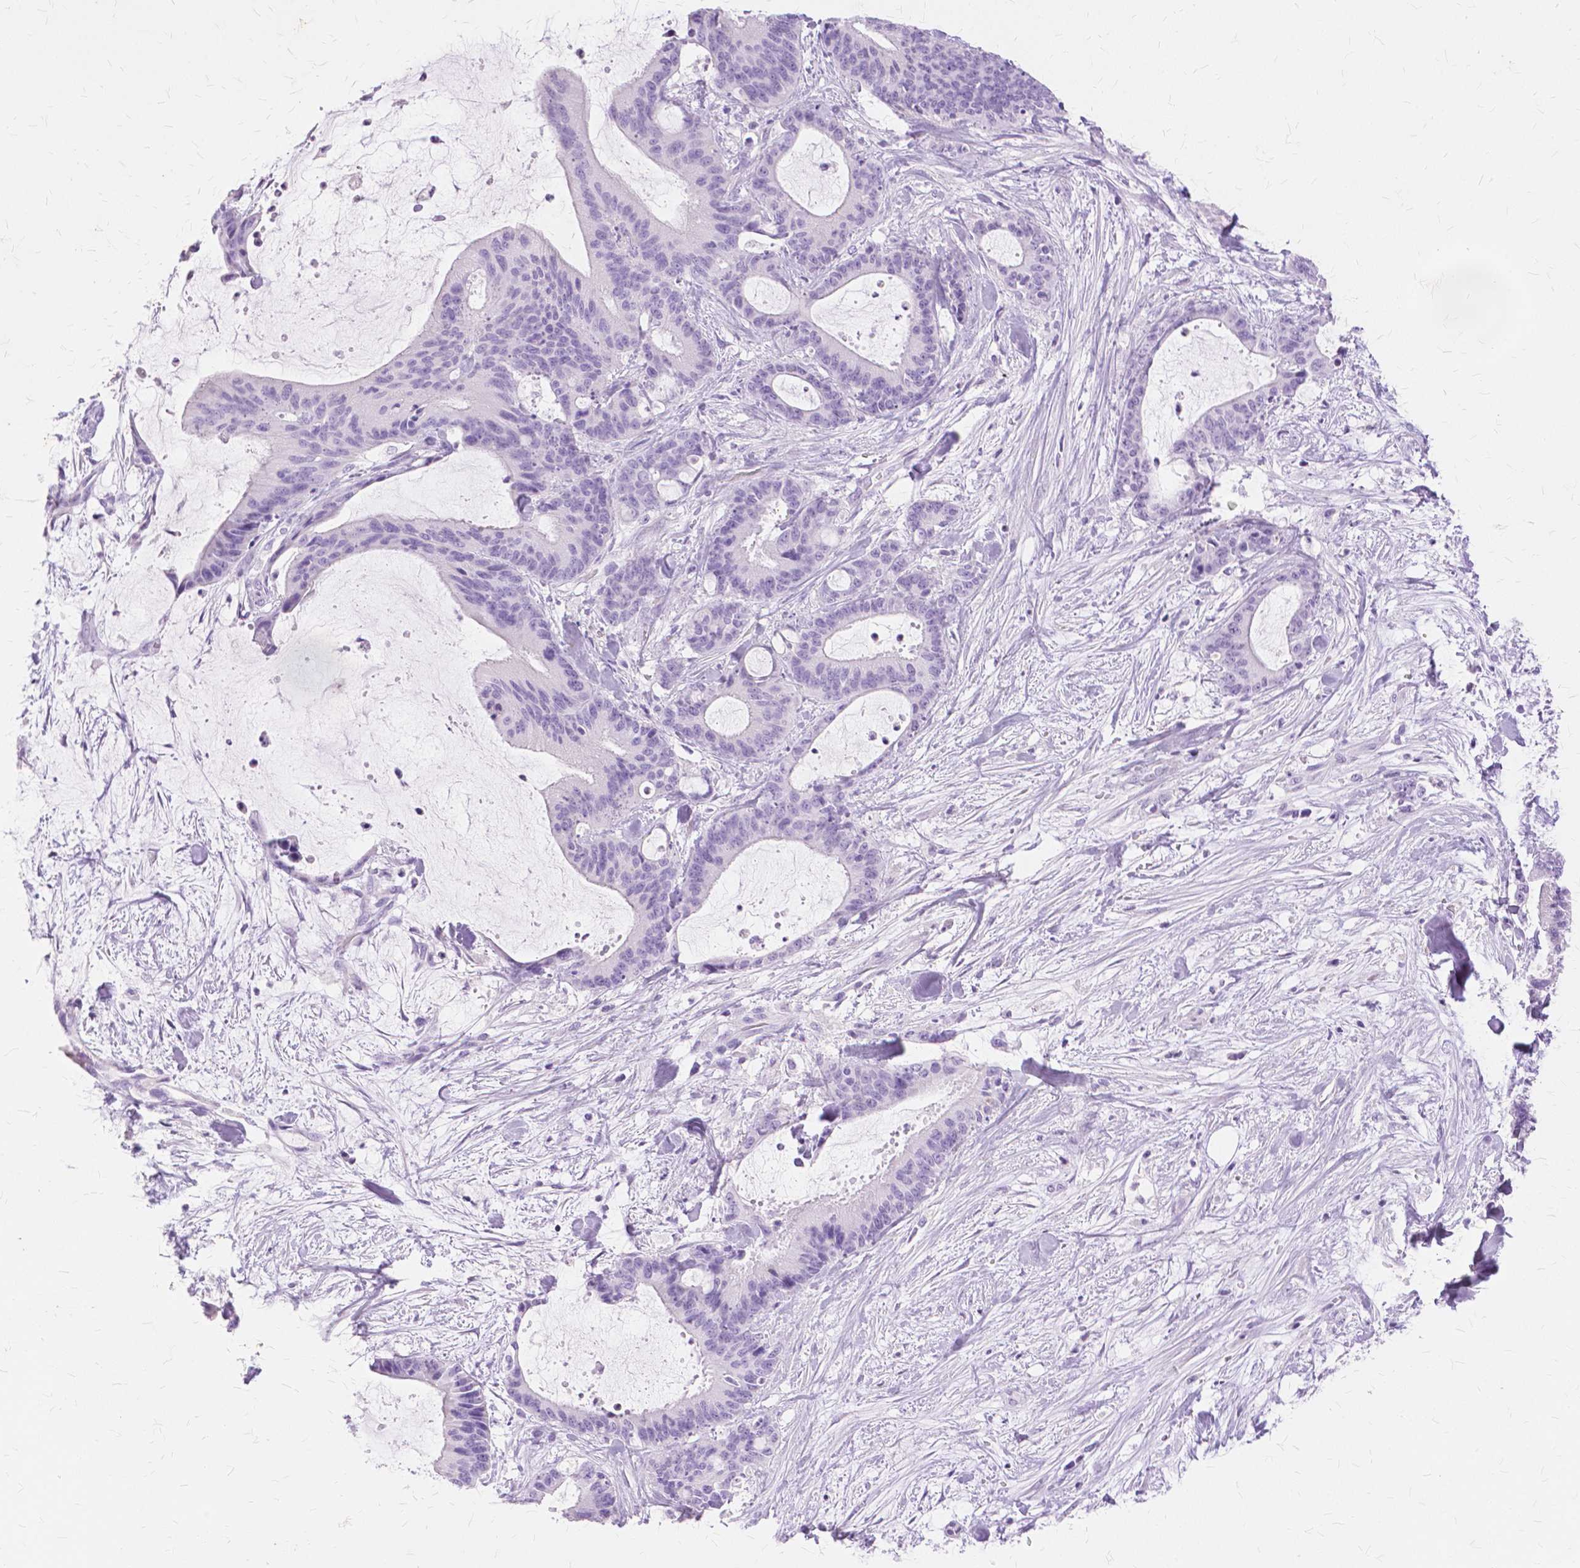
{"staining": {"intensity": "negative", "quantity": "none", "location": "none"}, "tissue": "liver cancer", "cell_type": "Tumor cells", "image_type": "cancer", "snomed": [{"axis": "morphology", "description": "Cholangiocarcinoma"}, {"axis": "topography", "description": "Liver"}], "caption": "This is an IHC photomicrograph of liver cancer. There is no expression in tumor cells.", "gene": "TGM1", "patient": {"sex": "female", "age": 73}}